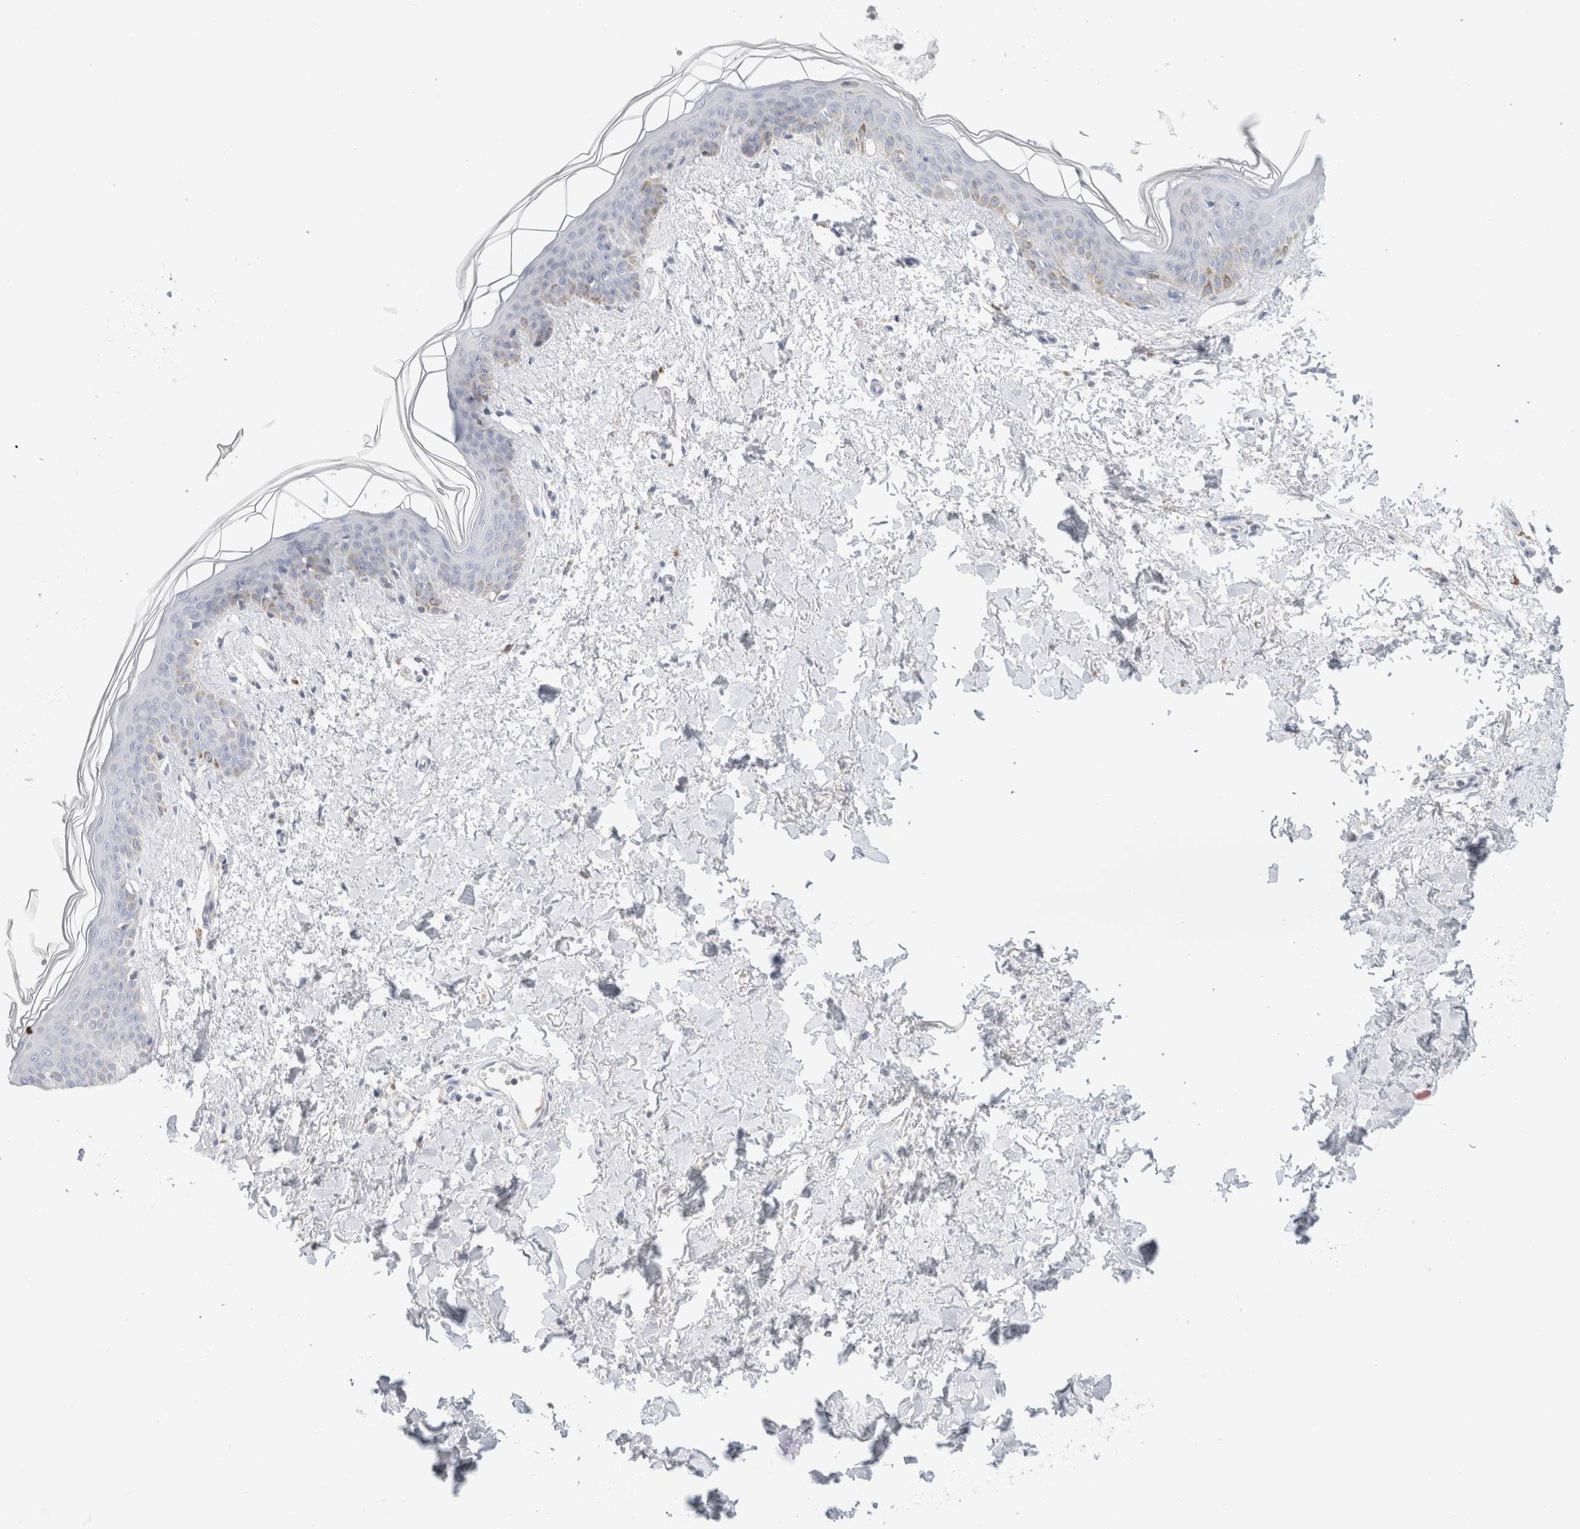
{"staining": {"intensity": "negative", "quantity": "none", "location": "none"}, "tissue": "skin", "cell_type": "Fibroblasts", "image_type": "normal", "snomed": [{"axis": "morphology", "description": "Normal tissue, NOS"}, {"axis": "topography", "description": "Skin"}], "caption": "High power microscopy image of an immunohistochemistry (IHC) micrograph of benign skin, revealing no significant positivity in fibroblasts.", "gene": "ATP6V1C1", "patient": {"sex": "female", "age": 46}}